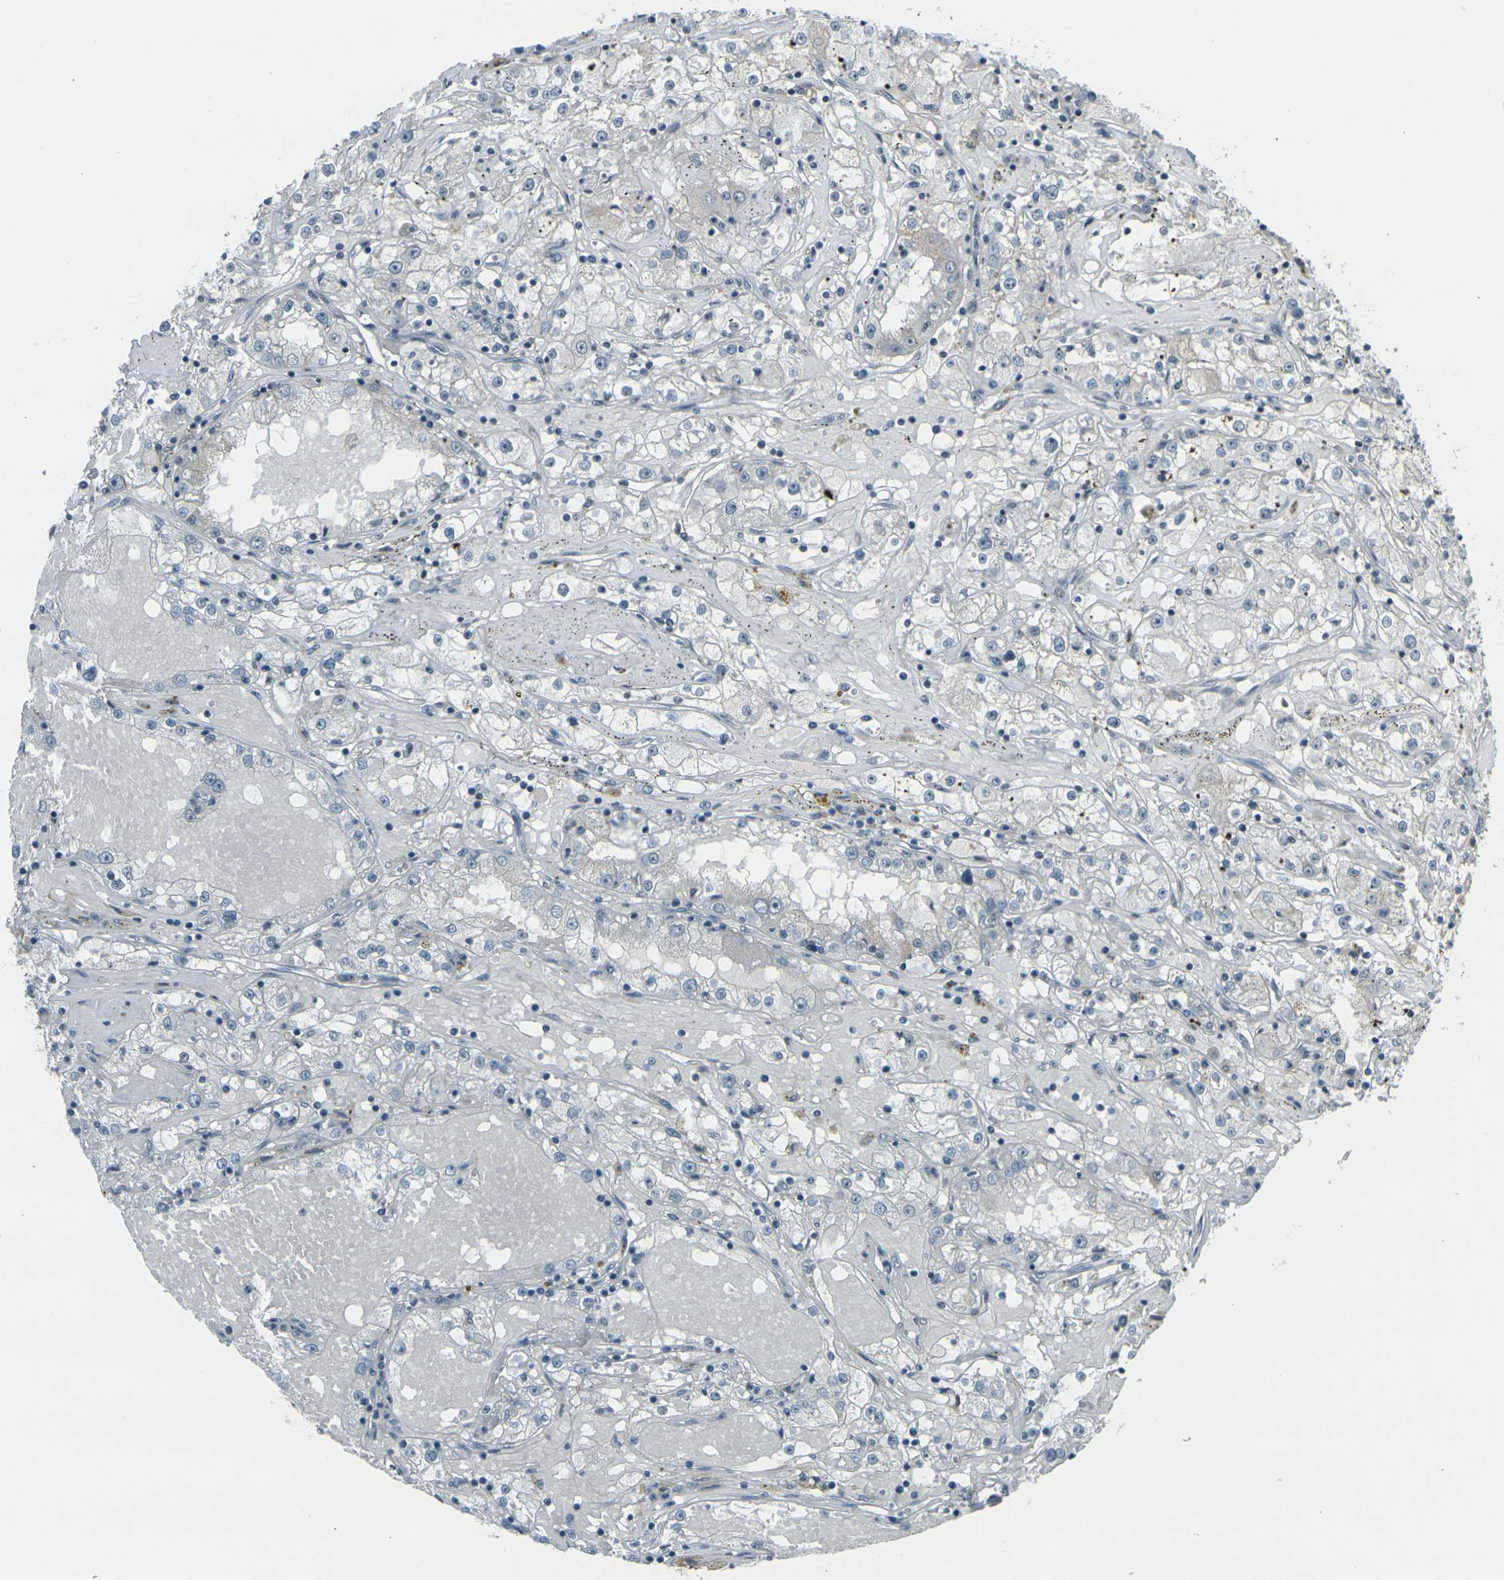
{"staining": {"intensity": "negative", "quantity": "none", "location": "none"}, "tissue": "renal cancer", "cell_type": "Tumor cells", "image_type": "cancer", "snomed": [{"axis": "morphology", "description": "Adenocarcinoma, NOS"}, {"axis": "topography", "description": "Kidney"}], "caption": "Renal cancer stained for a protein using IHC shows no expression tumor cells.", "gene": "GPR19", "patient": {"sex": "male", "age": 56}}